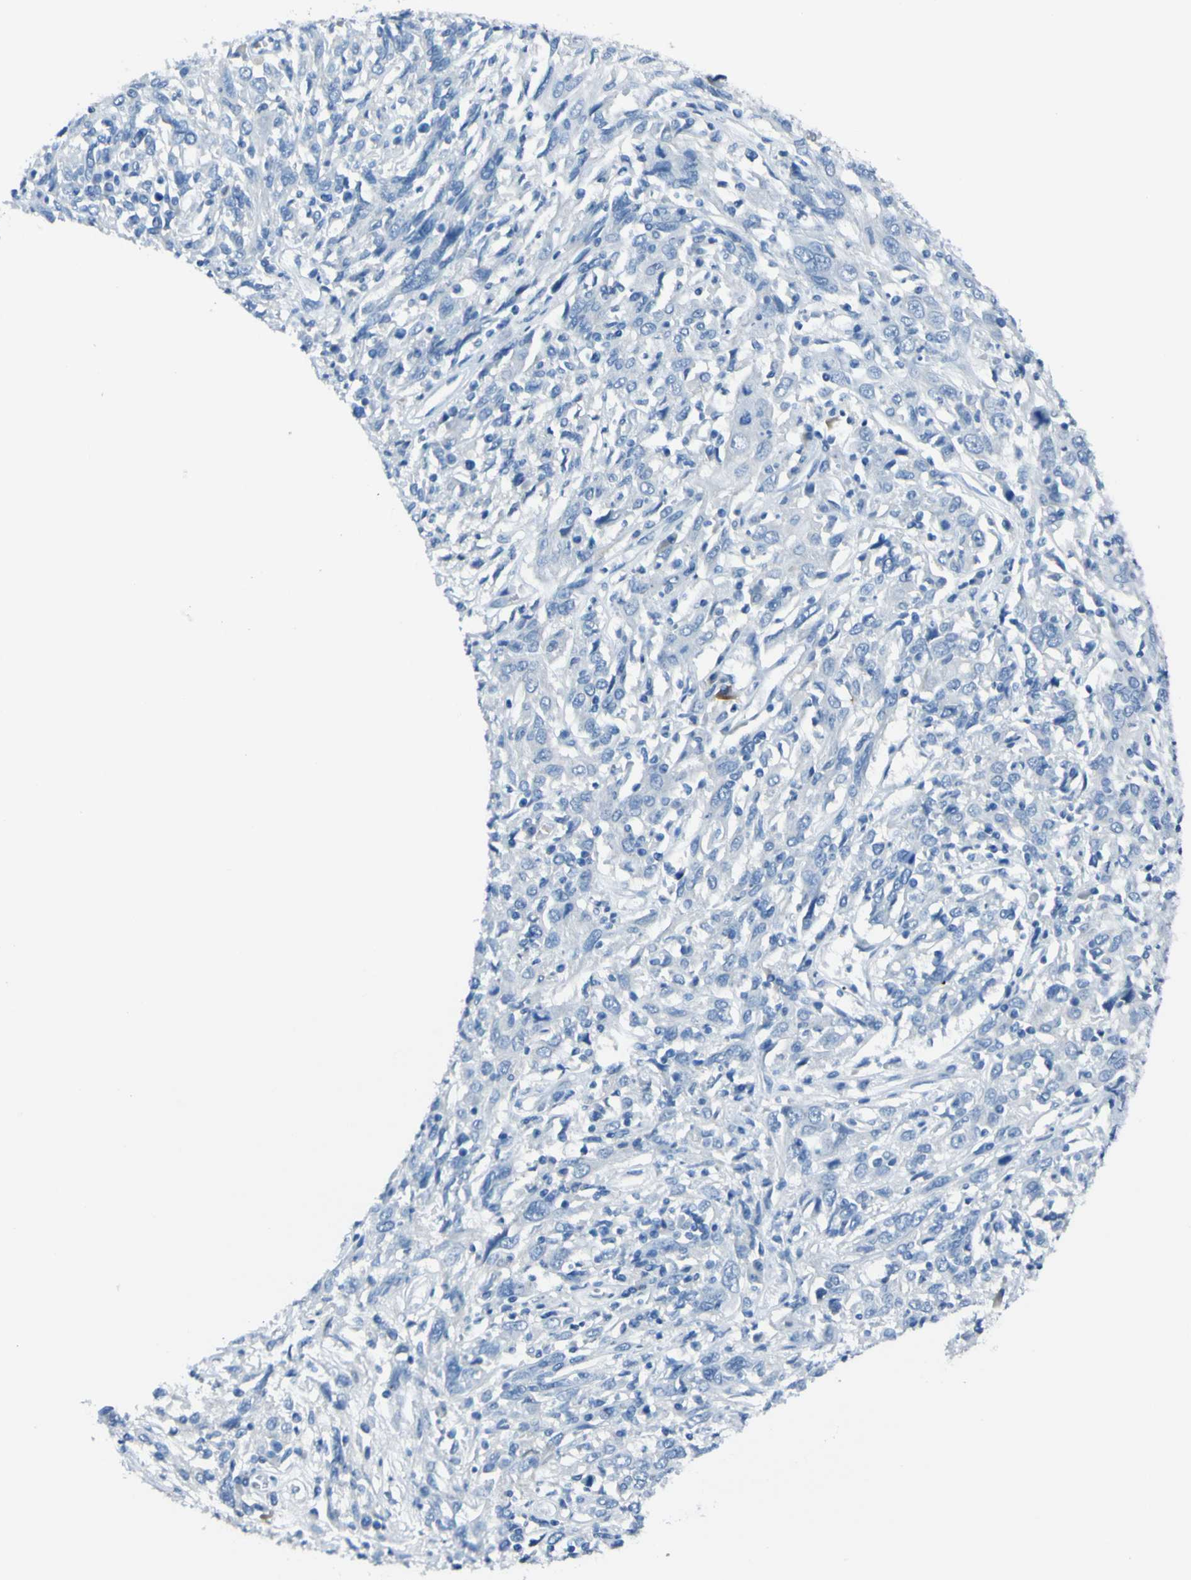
{"staining": {"intensity": "negative", "quantity": "none", "location": "none"}, "tissue": "cervical cancer", "cell_type": "Tumor cells", "image_type": "cancer", "snomed": [{"axis": "morphology", "description": "Squamous cell carcinoma, NOS"}, {"axis": "topography", "description": "Cervix"}], "caption": "Tumor cells show no significant protein expression in squamous cell carcinoma (cervical).", "gene": "PHKG1", "patient": {"sex": "female", "age": 46}}